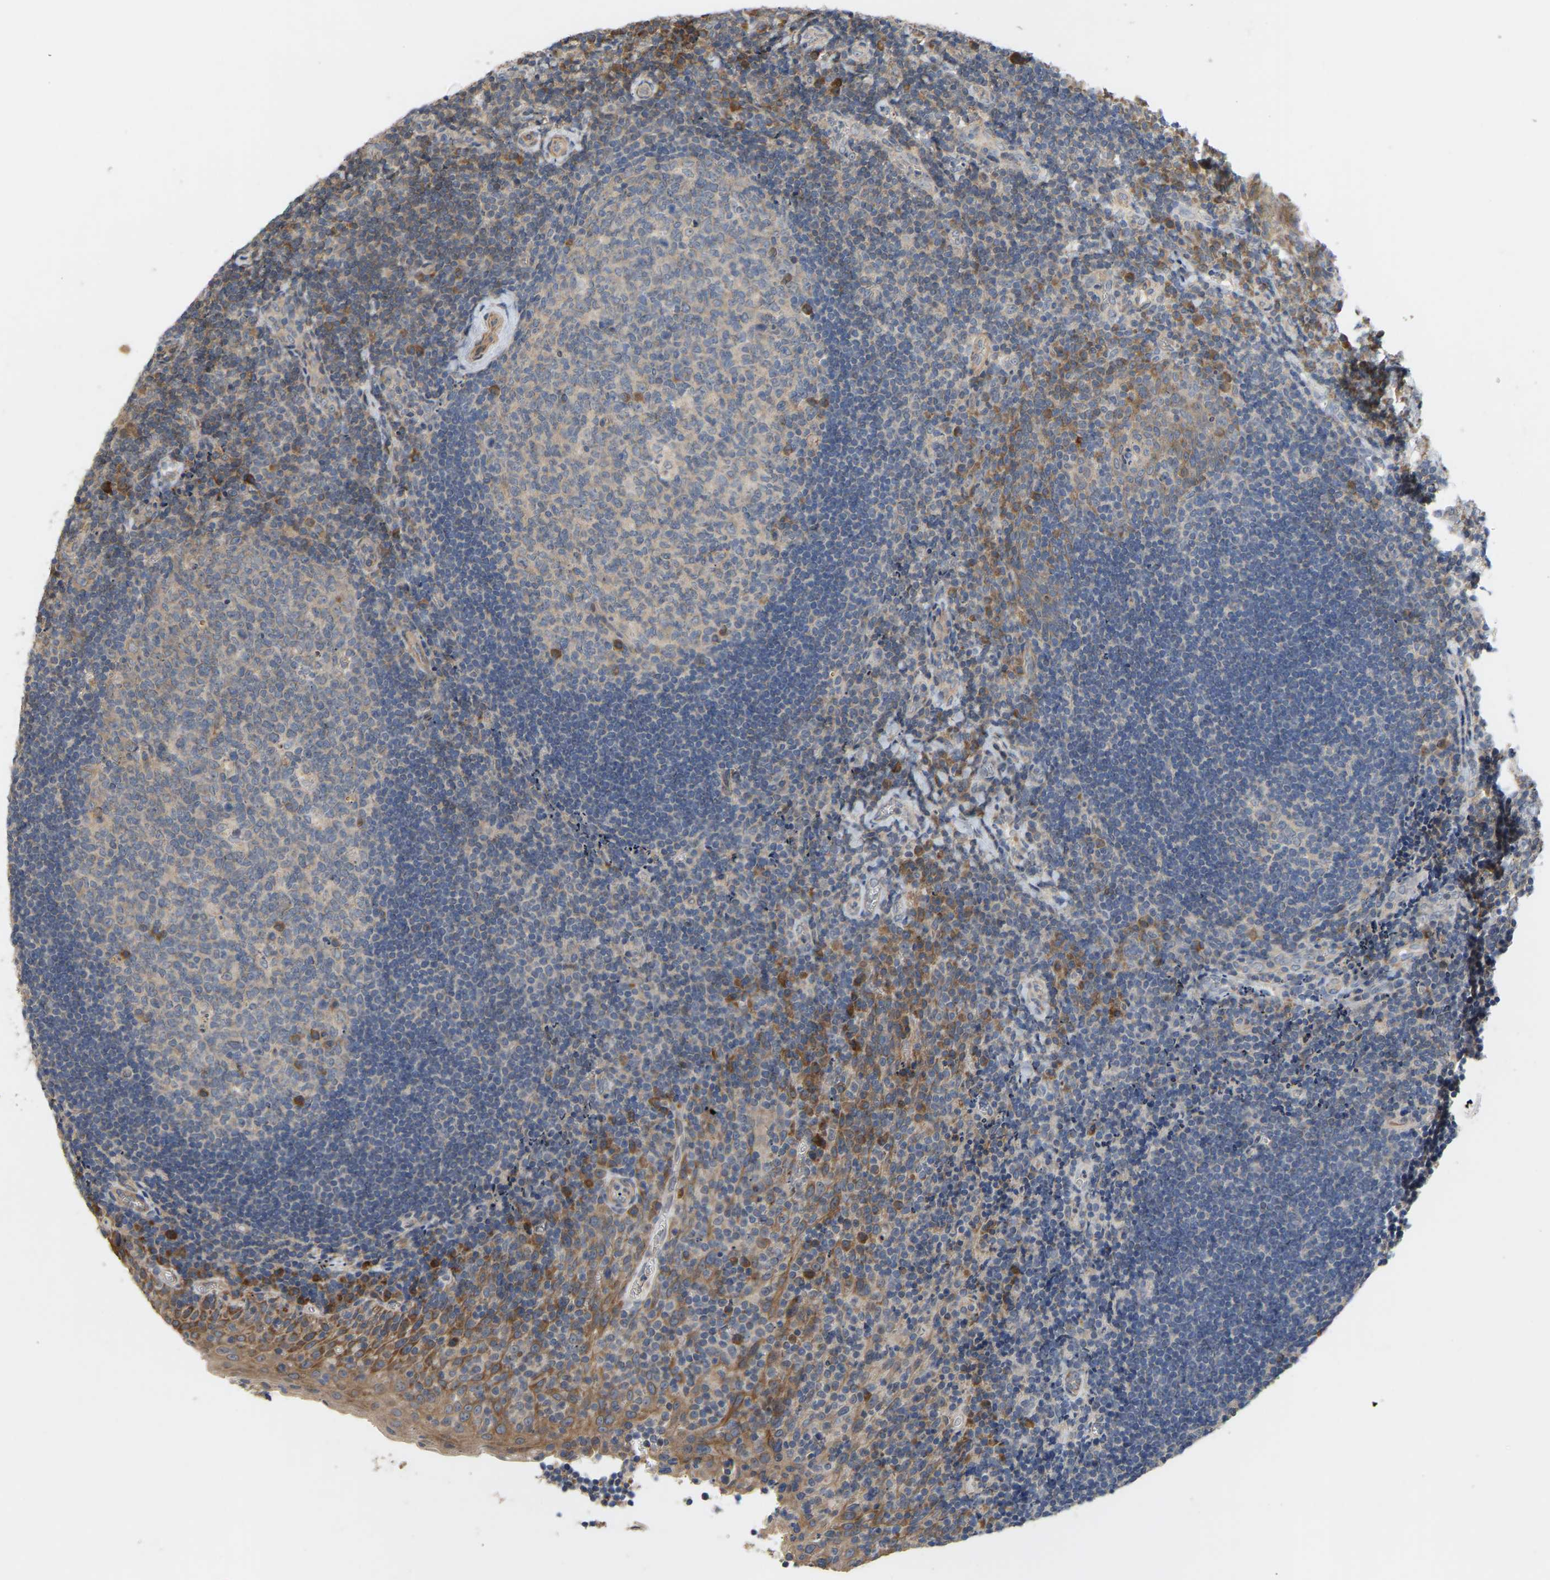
{"staining": {"intensity": "moderate", "quantity": "<25%", "location": "cytoplasmic/membranous"}, "tissue": "tonsil", "cell_type": "Germinal center cells", "image_type": "normal", "snomed": [{"axis": "morphology", "description": "Normal tissue, NOS"}, {"axis": "morphology", "description": "Inflammation, NOS"}, {"axis": "topography", "description": "Tonsil"}], "caption": "This image exhibits unremarkable tonsil stained with immunohistochemistry (IHC) to label a protein in brown. The cytoplasmic/membranous of germinal center cells show moderate positivity for the protein. Nuclei are counter-stained blue.", "gene": "HACD2", "patient": {"sex": "female", "age": 31}}